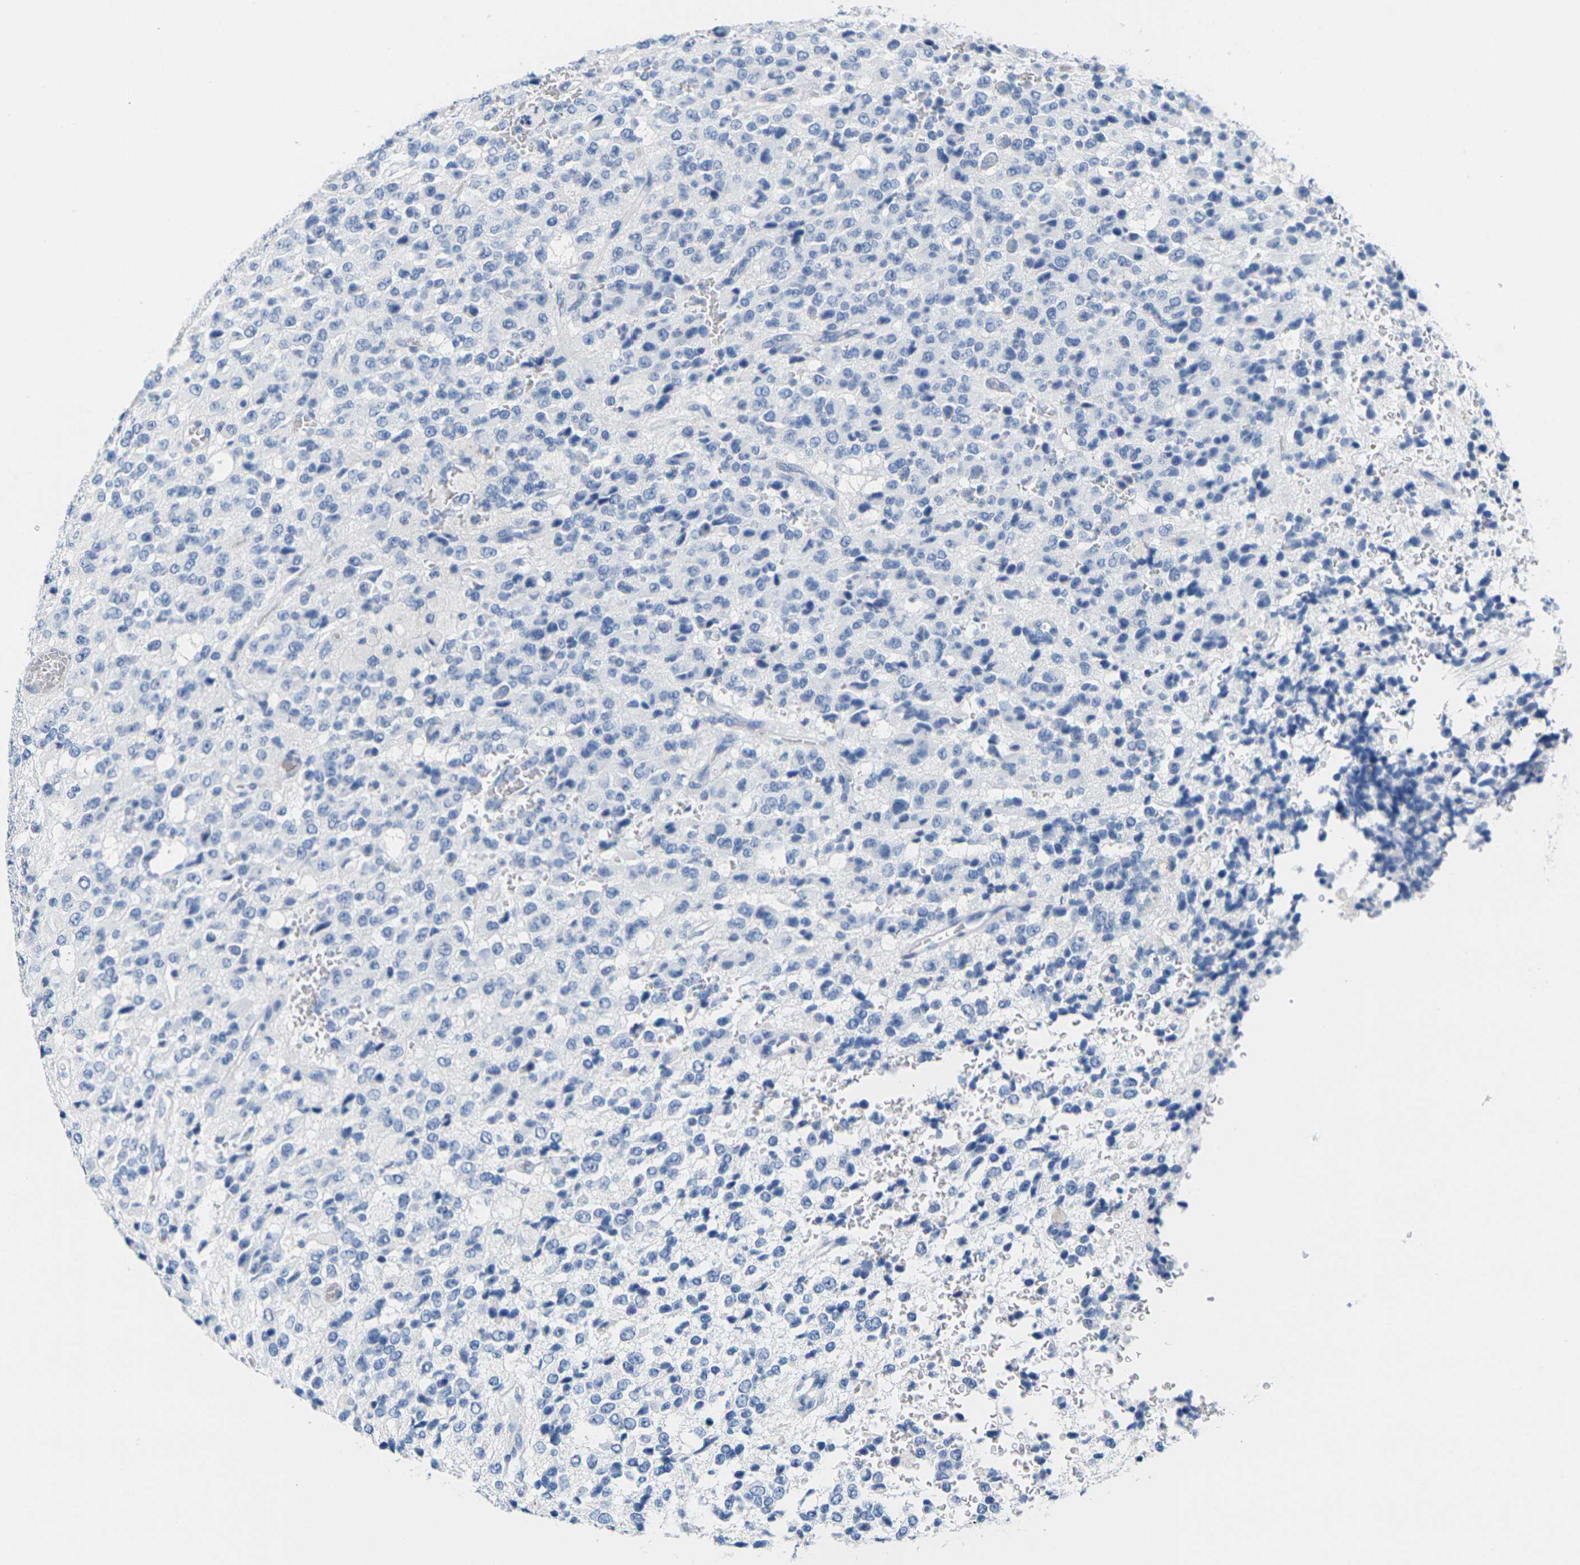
{"staining": {"intensity": "negative", "quantity": "none", "location": "none"}, "tissue": "glioma", "cell_type": "Tumor cells", "image_type": "cancer", "snomed": [{"axis": "morphology", "description": "Glioma, malignant, High grade"}, {"axis": "topography", "description": "pancreas cauda"}], "caption": "This histopathology image is of malignant glioma (high-grade) stained with IHC to label a protein in brown with the nuclei are counter-stained blue. There is no expression in tumor cells.", "gene": "CNN1", "patient": {"sex": "male", "age": 60}}